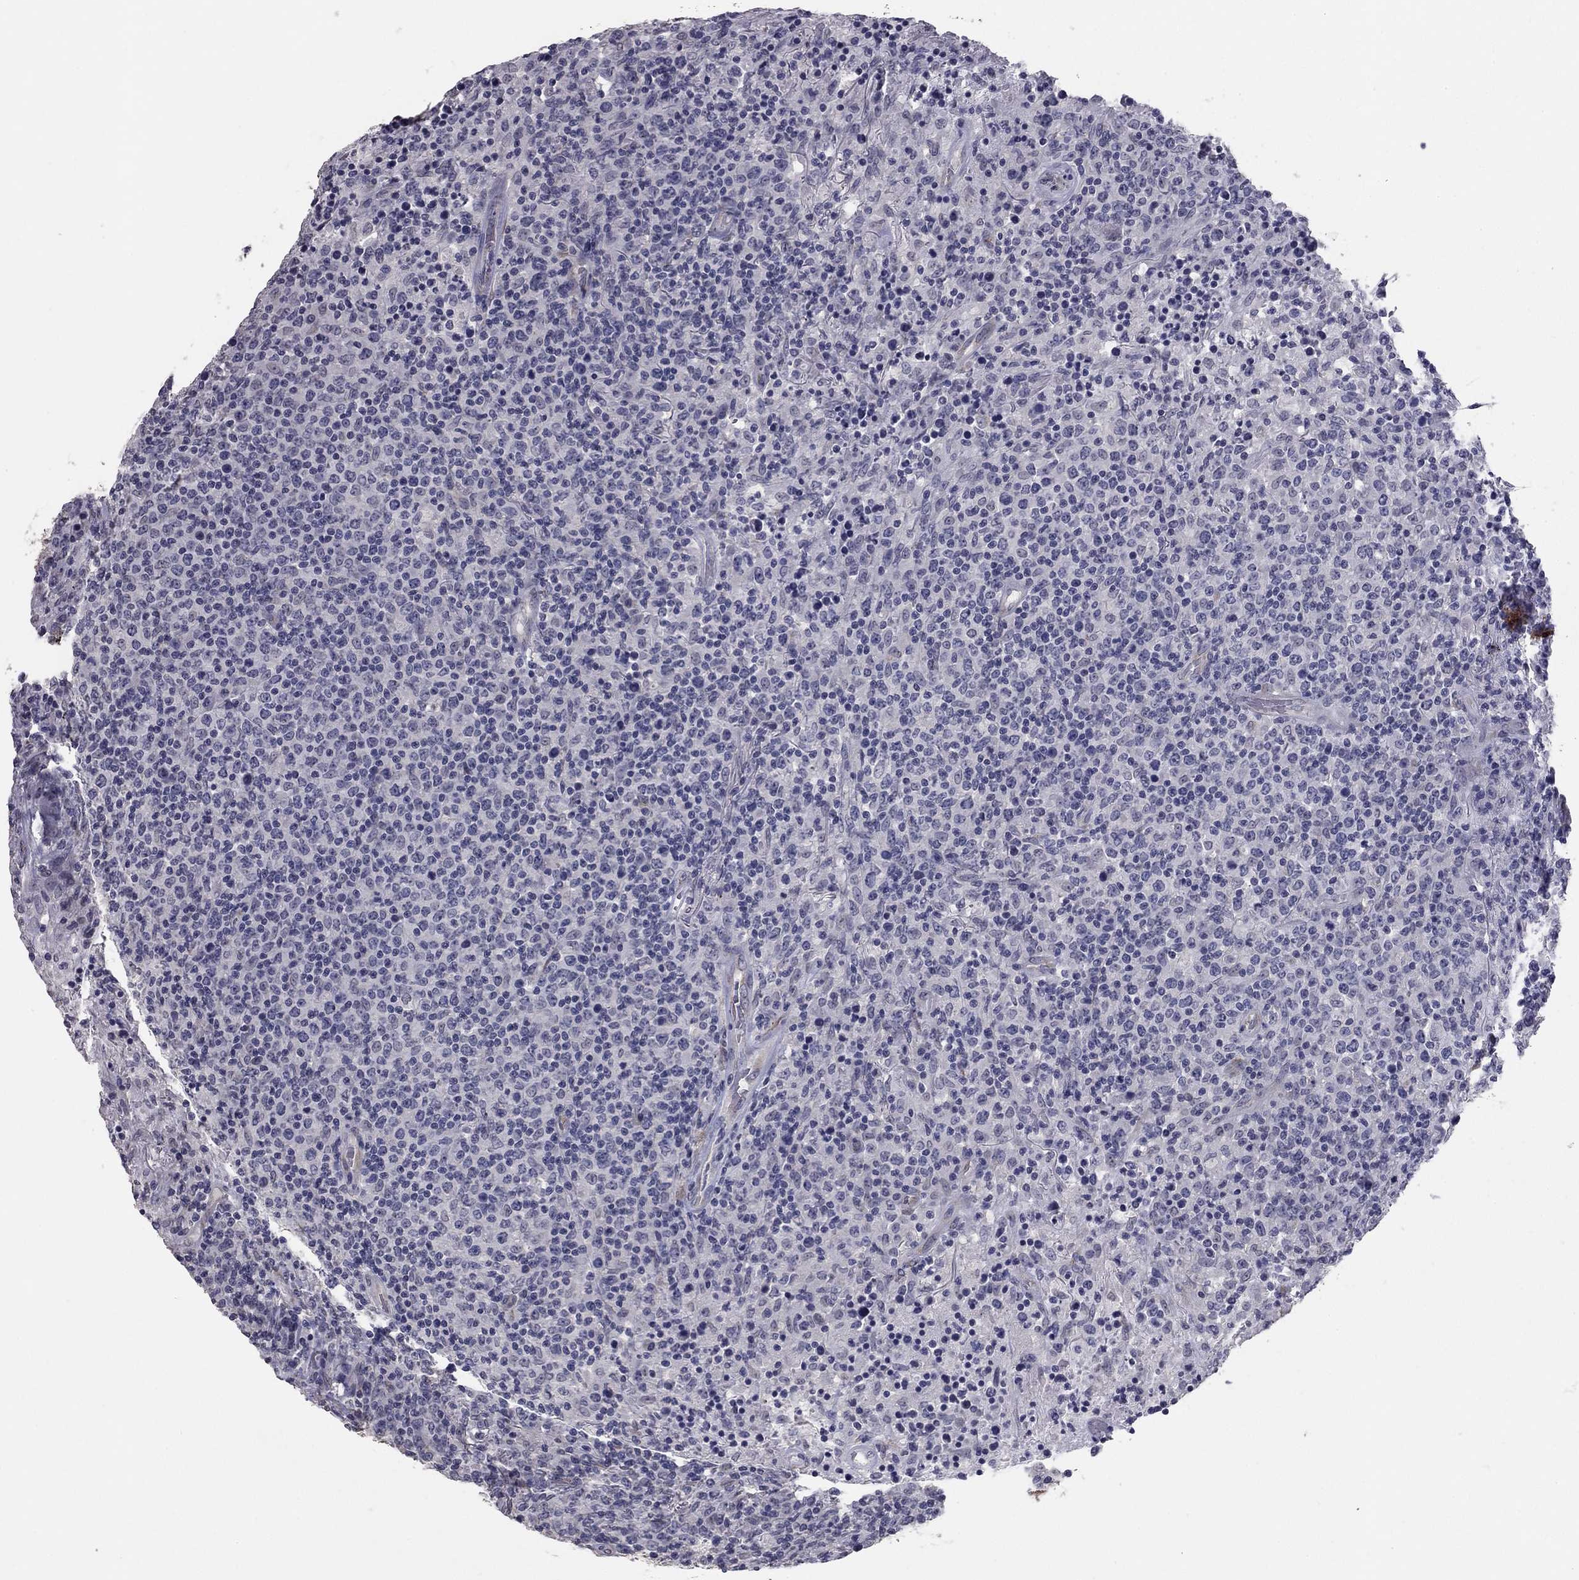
{"staining": {"intensity": "negative", "quantity": "none", "location": "none"}, "tissue": "lymphoma", "cell_type": "Tumor cells", "image_type": "cancer", "snomed": [{"axis": "morphology", "description": "Malignant lymphoma, non-Hodgkin's type, High grade"}, {"axis": "topography", "description": "Lung"}], "caption": "Tumor cells show no significant staining in lymphoma.", "gene": "PRRT2", "patient": {"sex": "male", "age": 79}}